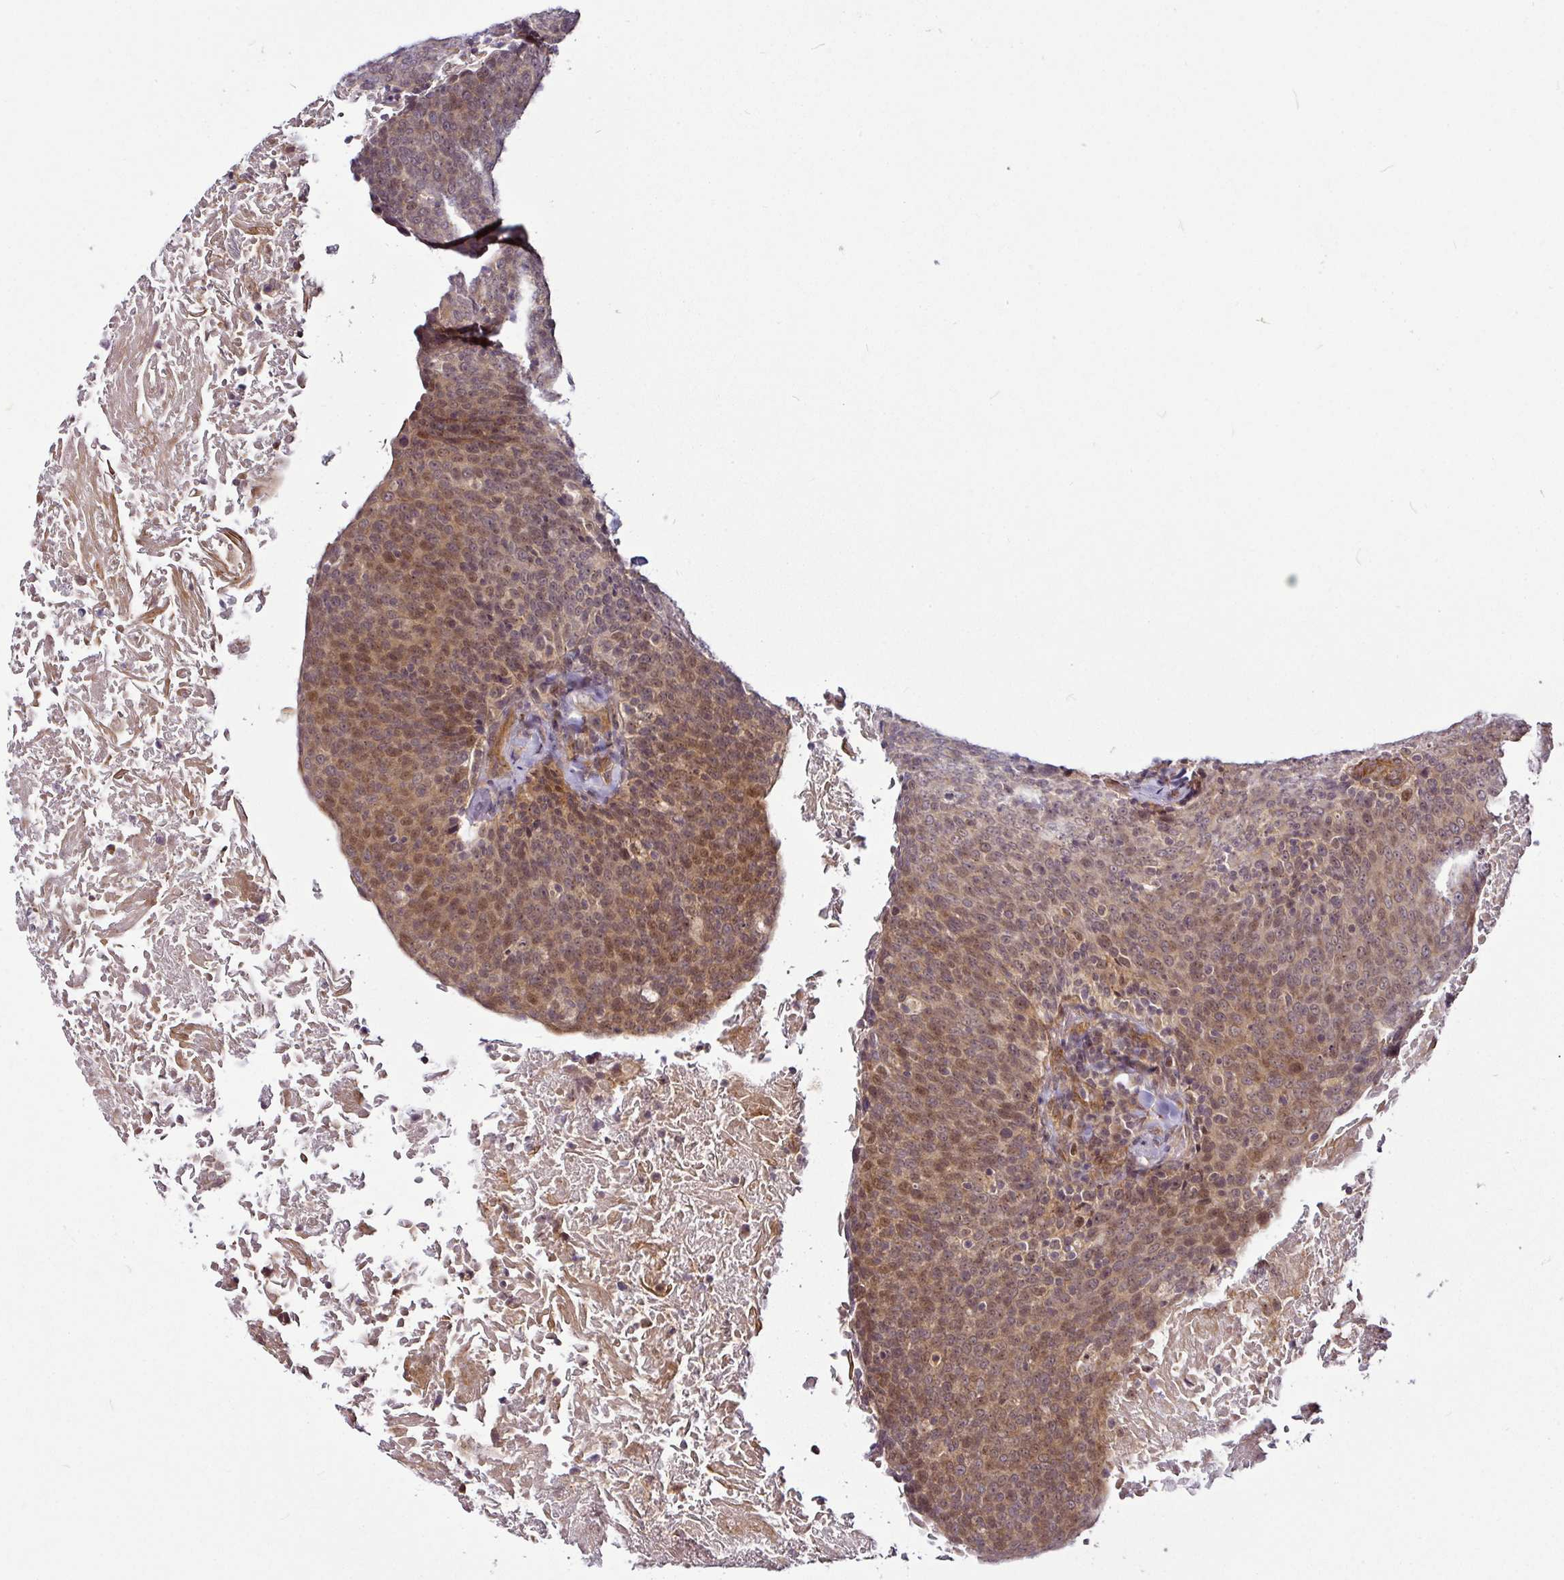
{"staining": {"intensity": "moderate", "quantity": ">75%", "location": "cytoplasmic/membranous,nuclear"}, "tissue": "head and neck cancer", "cell_type": "Tumor cells", "image_type": "cancer", "snomed": [{"axis": "morphology", "description": "Squamous cell carcinoma, NOS"}, {"axis": "morphology", "description": "Squamous cell carcinoma, metastatic, NOS"}, {"axis": "topography", "description": "Lymph node"}, {"axis": "topography", "description": "Head-Neck"}], "caption": "Brown immunohistochemical staining in head and neck squamous cell carcinoma reveals moderate cytoplasmic/membranous and nuclear expression in approximately >75% of tumor cells.", "gene": "DCAF13", "patient": {"sex": "male", "age": 62}}